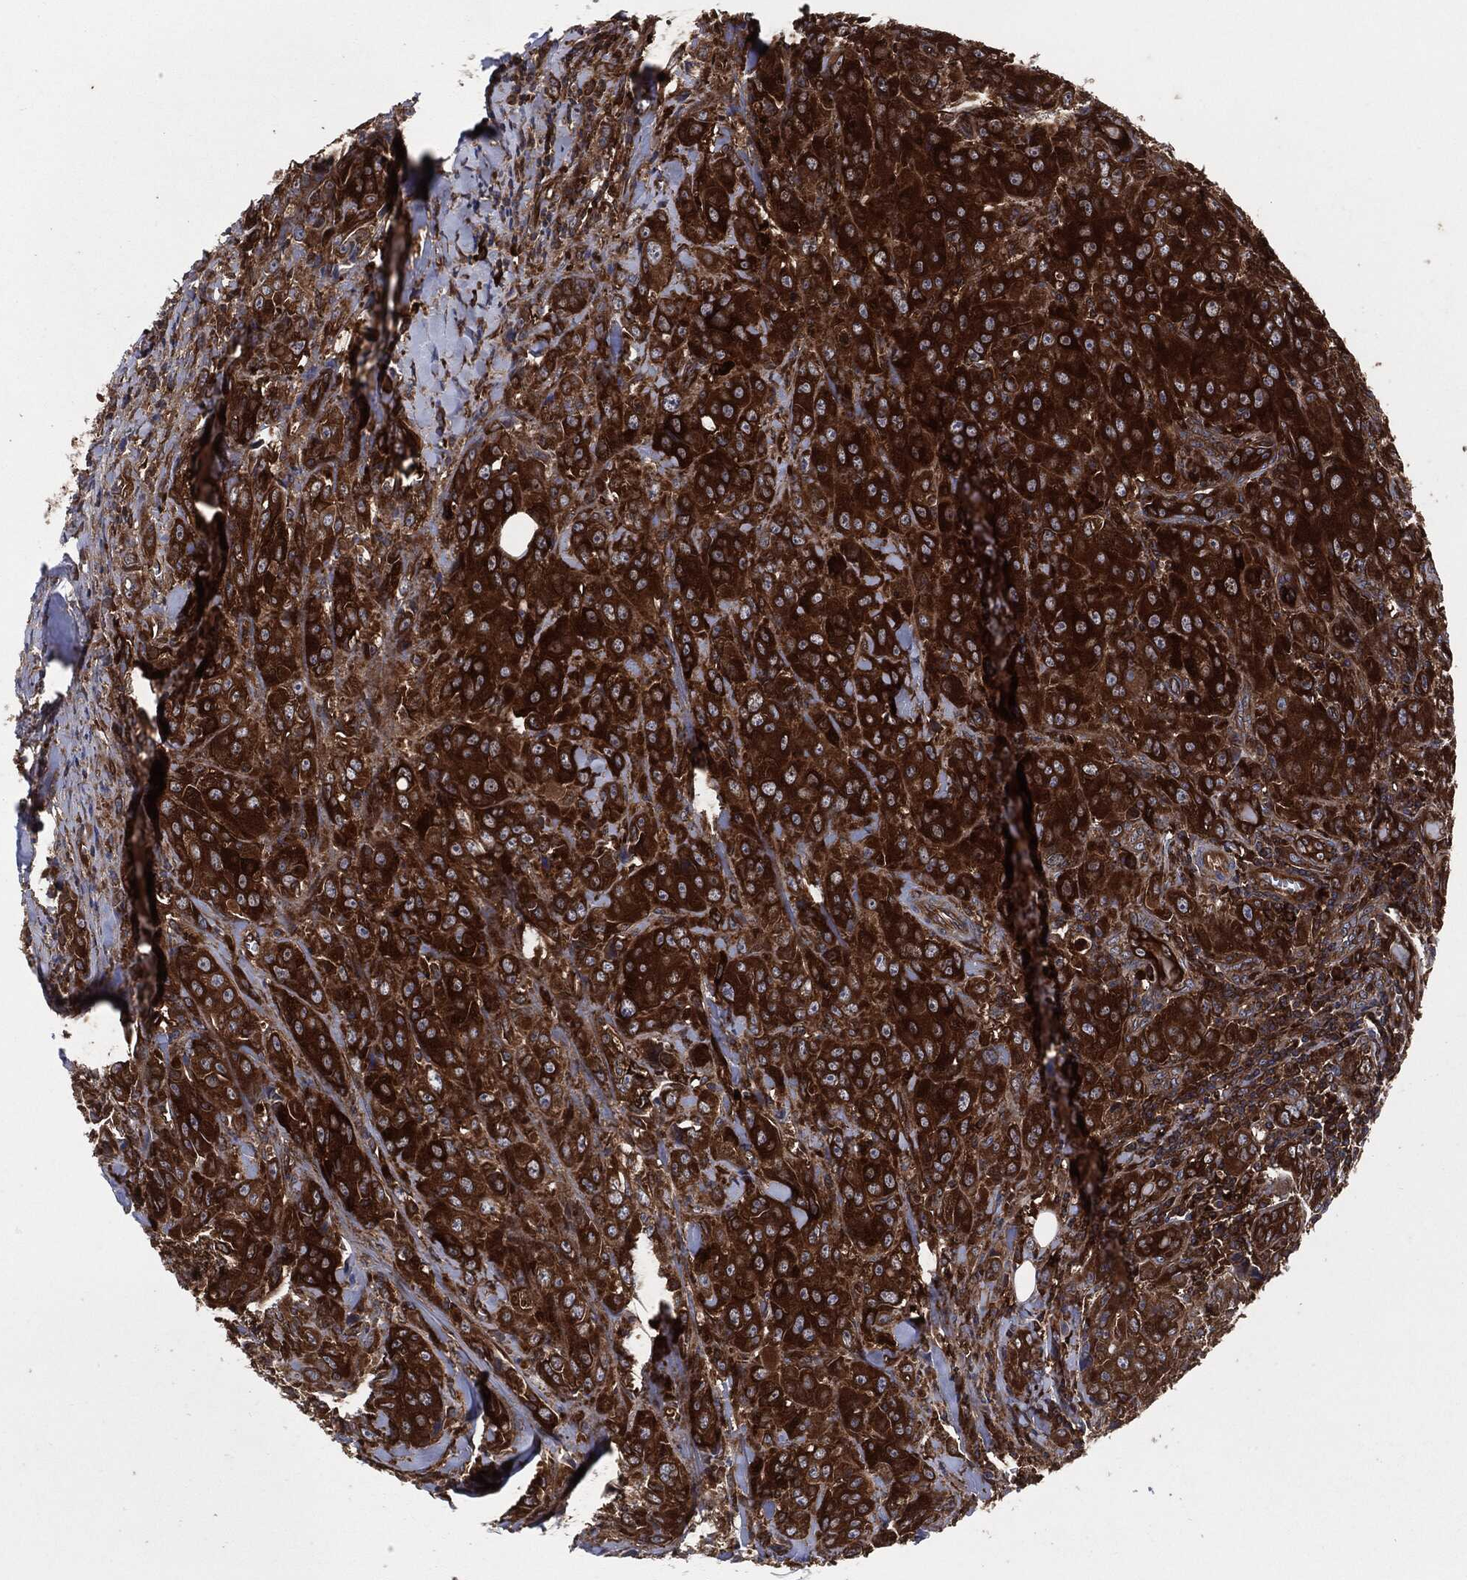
{"staining": {"intensity": "strong", "quantity": ">75%", "location": "cytoplasmic/membranous"}, "tissue": "breast cancer", "cell_type": "Tumor cells", "image_type": "cancer", "snomed": [{"axis": "morphology", "description": "Duct carcinoma"}, {"axis": "topography", "description": "Breast"}], "caption": "Human breast cancer stained for a protein (brown) reveals strong cytoplasmic/membranous positive staining in approximately >75% of tumor cells.", "gene": "XPNPEP1", "patient": {"sex": "female", "age": 43}}